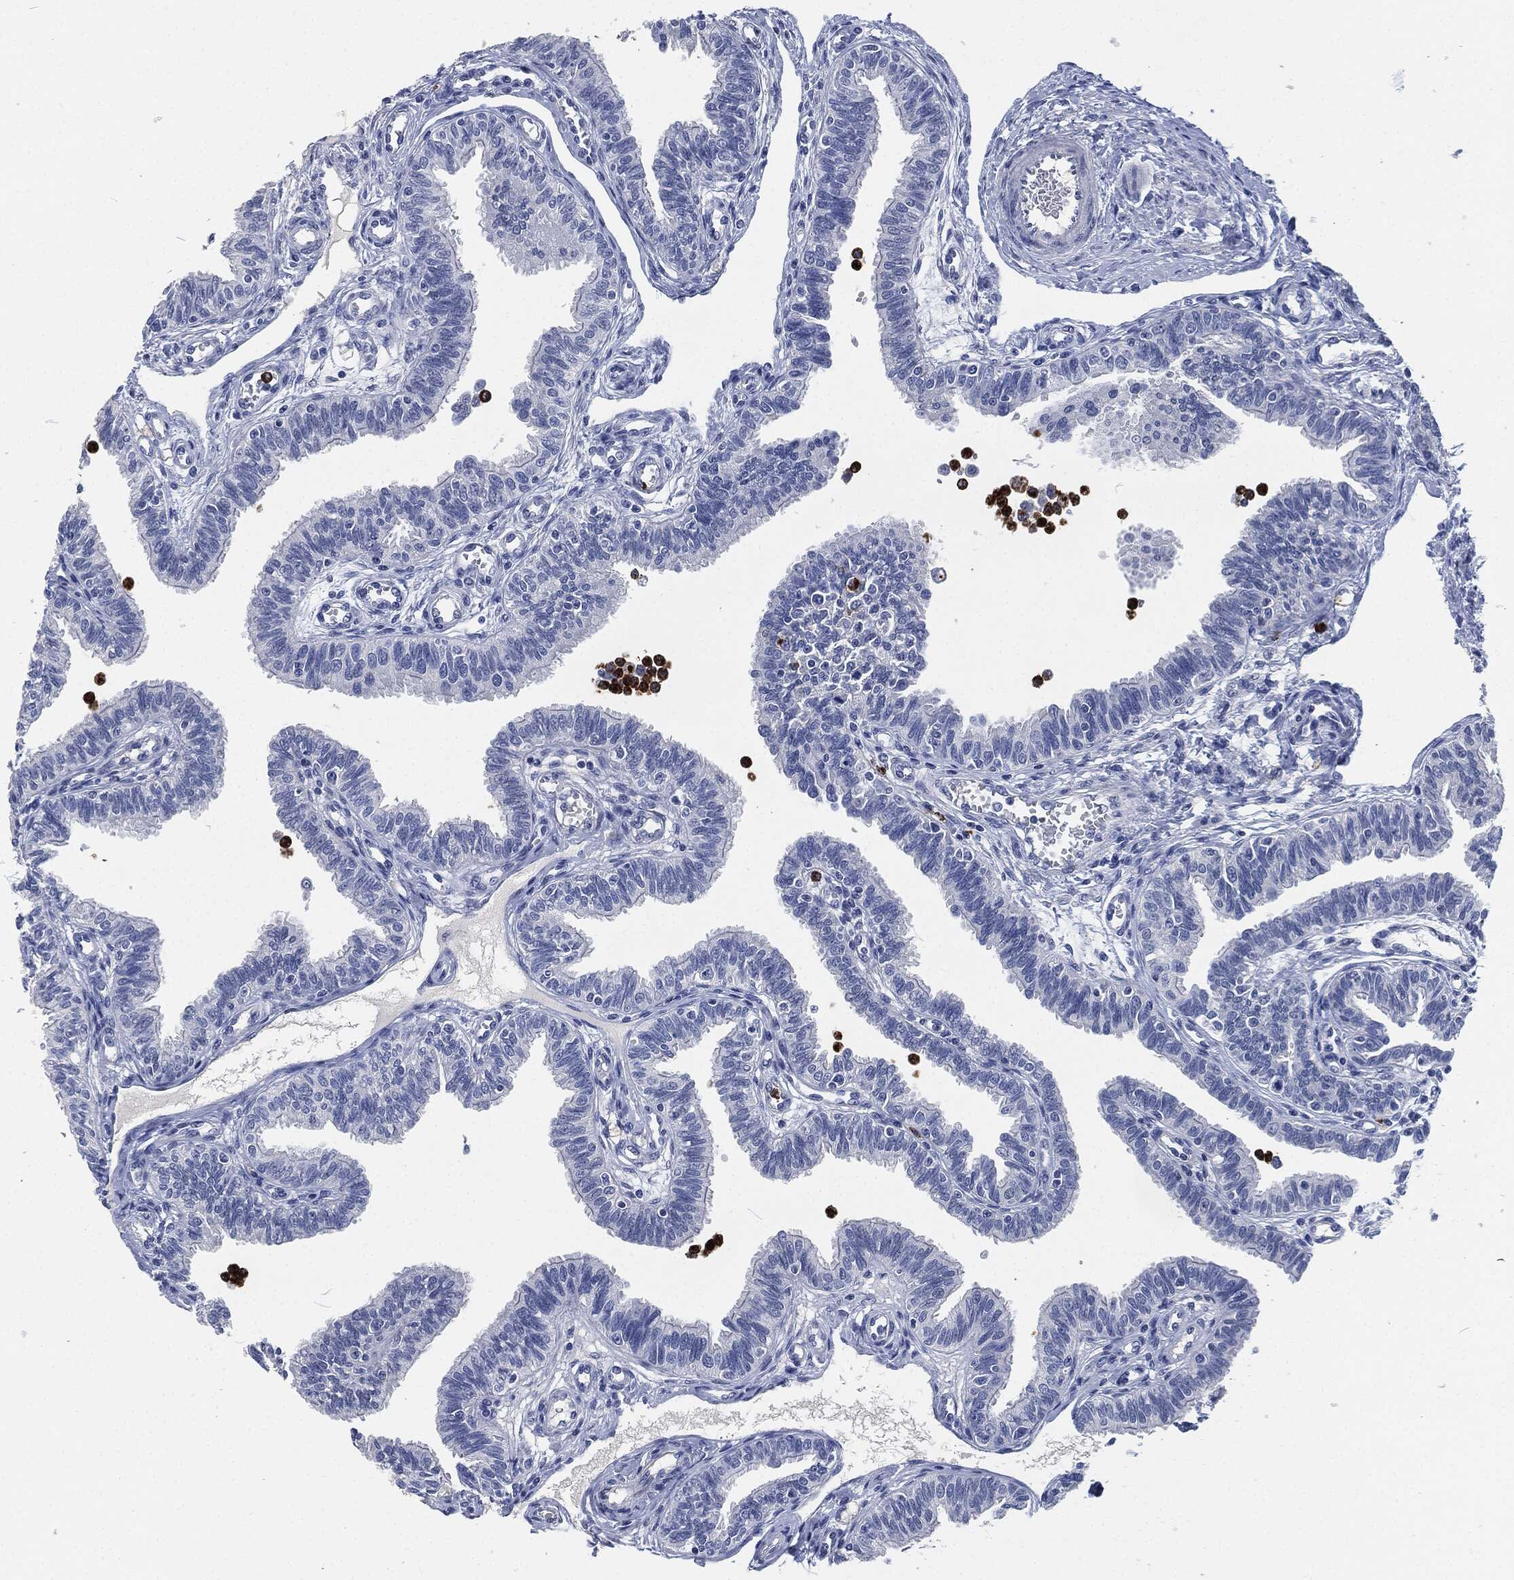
{"staining": {"intensity": "negative", "quantity": "none", "location": "none"}, "tissue": "fallopian tube", "cell_type": "Glandular cells", "image_type": "normal", "snomed": [{"axis": "morphology", "description": "Normal tissue, NOS"}, {"axis": "topography", "description": "Fallopian tube"}], "caption": "An immunohistochemistry histopathology image of normal fallopian tube is shown. There is no staining in glandular cells of fallopian tube. The staining was performed using DAB to visualize the protein expression in brown, while the nuclei were stained in blue with hematoxylin (Magnification: 20x).", "gene": "MPO", "patient": {"sex": "female", "age": 36}}